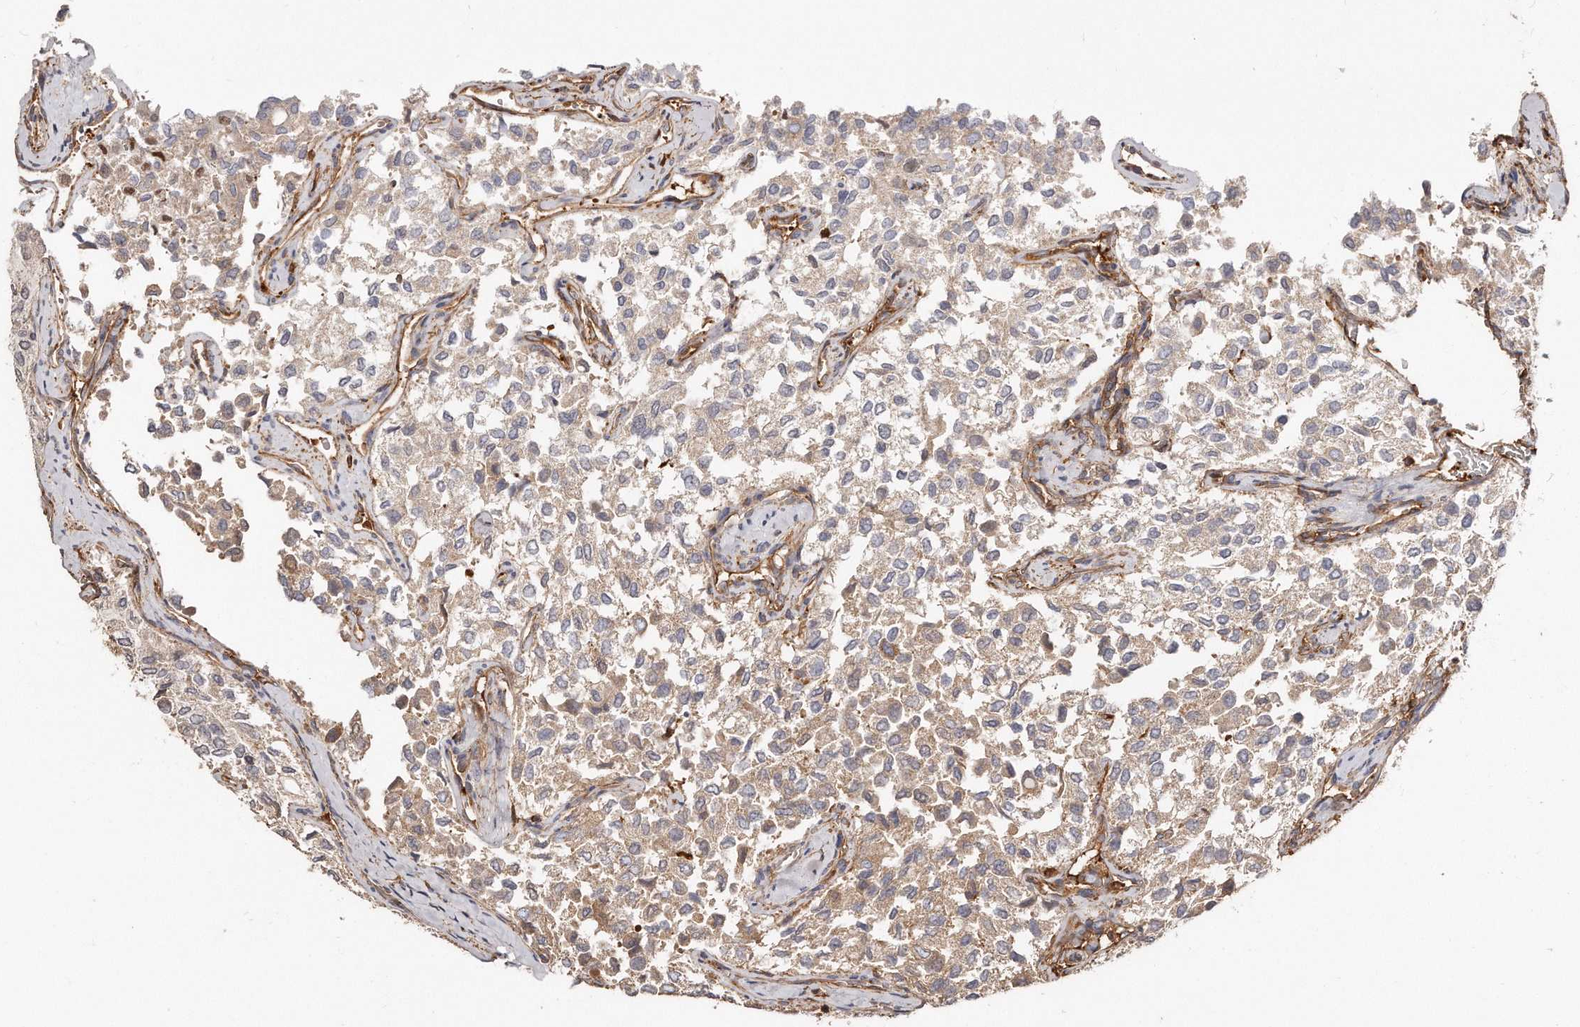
{"staining": {"intensity": "weak", "quantity": "25%-75%", "location": "cytoplasmic/membranous"}, "tissue": "thyroid cancer", "cell_type": "Tumor cells", "image_type": "cancer", "snomed": [{"axis": "morphology", "description": "Follicular adenoma carcinoma, NOS"}, {"axis": "topography", "description": "Thyroid gland"}], "caption": "Thyroid cancer (follicular adenoma carcinoma) stained for a protein reveals weak cytoplasmic/membranous positivity in tumor cells. (Brightfield microscopy of DAB IHC at high magnification).", "gene": "CAP1", "patient": {"sex": "male", "age": 75}}